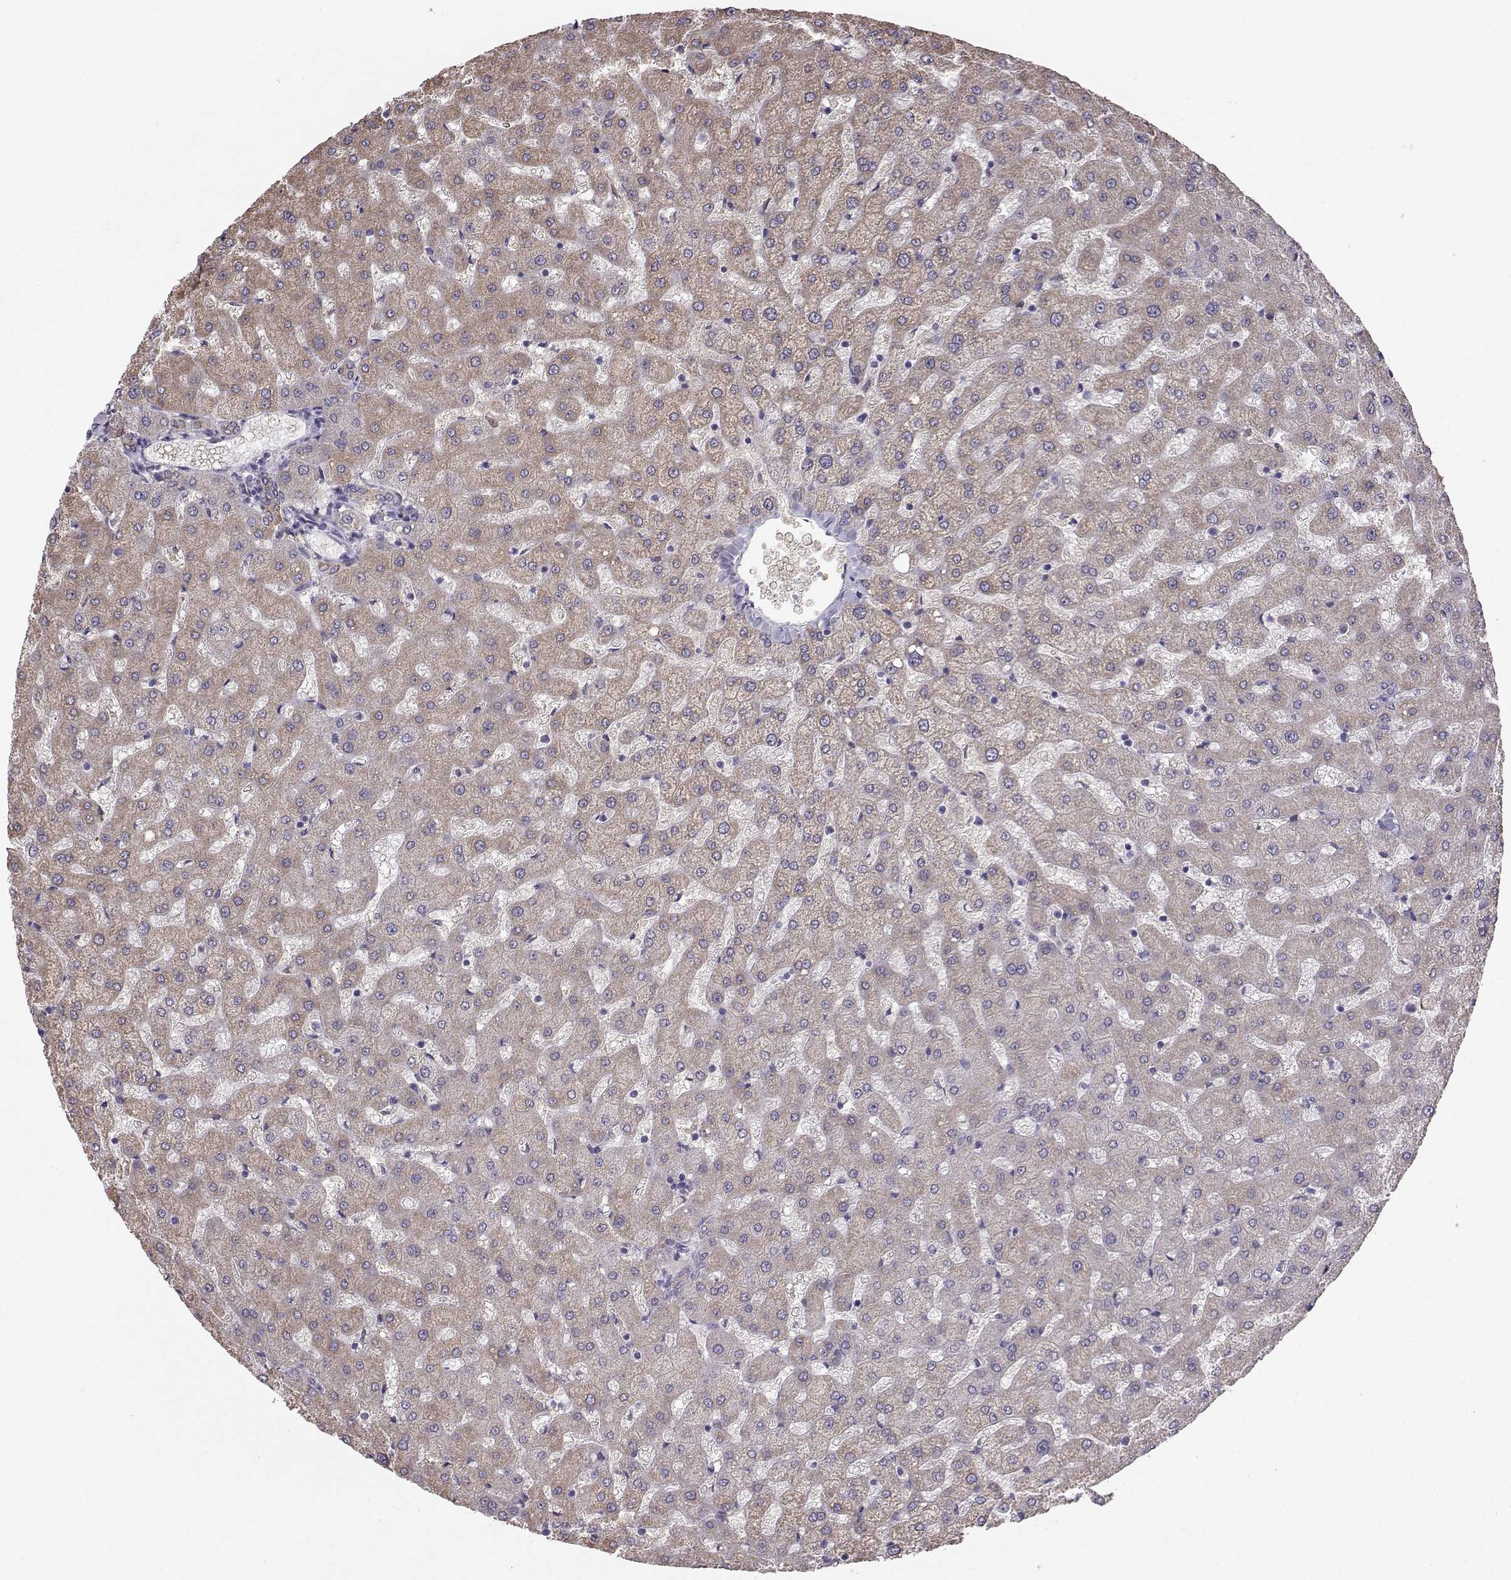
{"staining": {"intensity": "weak", "quantity": "25%-75%", "location": "cytoplasmic/membranous"}, "tissue": "liver", "cell_type": "Cholangiocytes", "image_type": "normal", "snomed": [{"axis": "morphology", "description": "Normal tissue, NOS"}, {"axis": "topography", "description": "Liver"}], "caption": "A photomicrograph of human liver stained for a protein reveals weak cytoplasmic/membranous brown staining in cholangiocytes. The staining was performed using DAB, with brown indicating positive protein expression. Nuclei are stained blue with hematoxylin.", "gene": "DCLK3", "patient": {"sex": "female", "age": 50}}